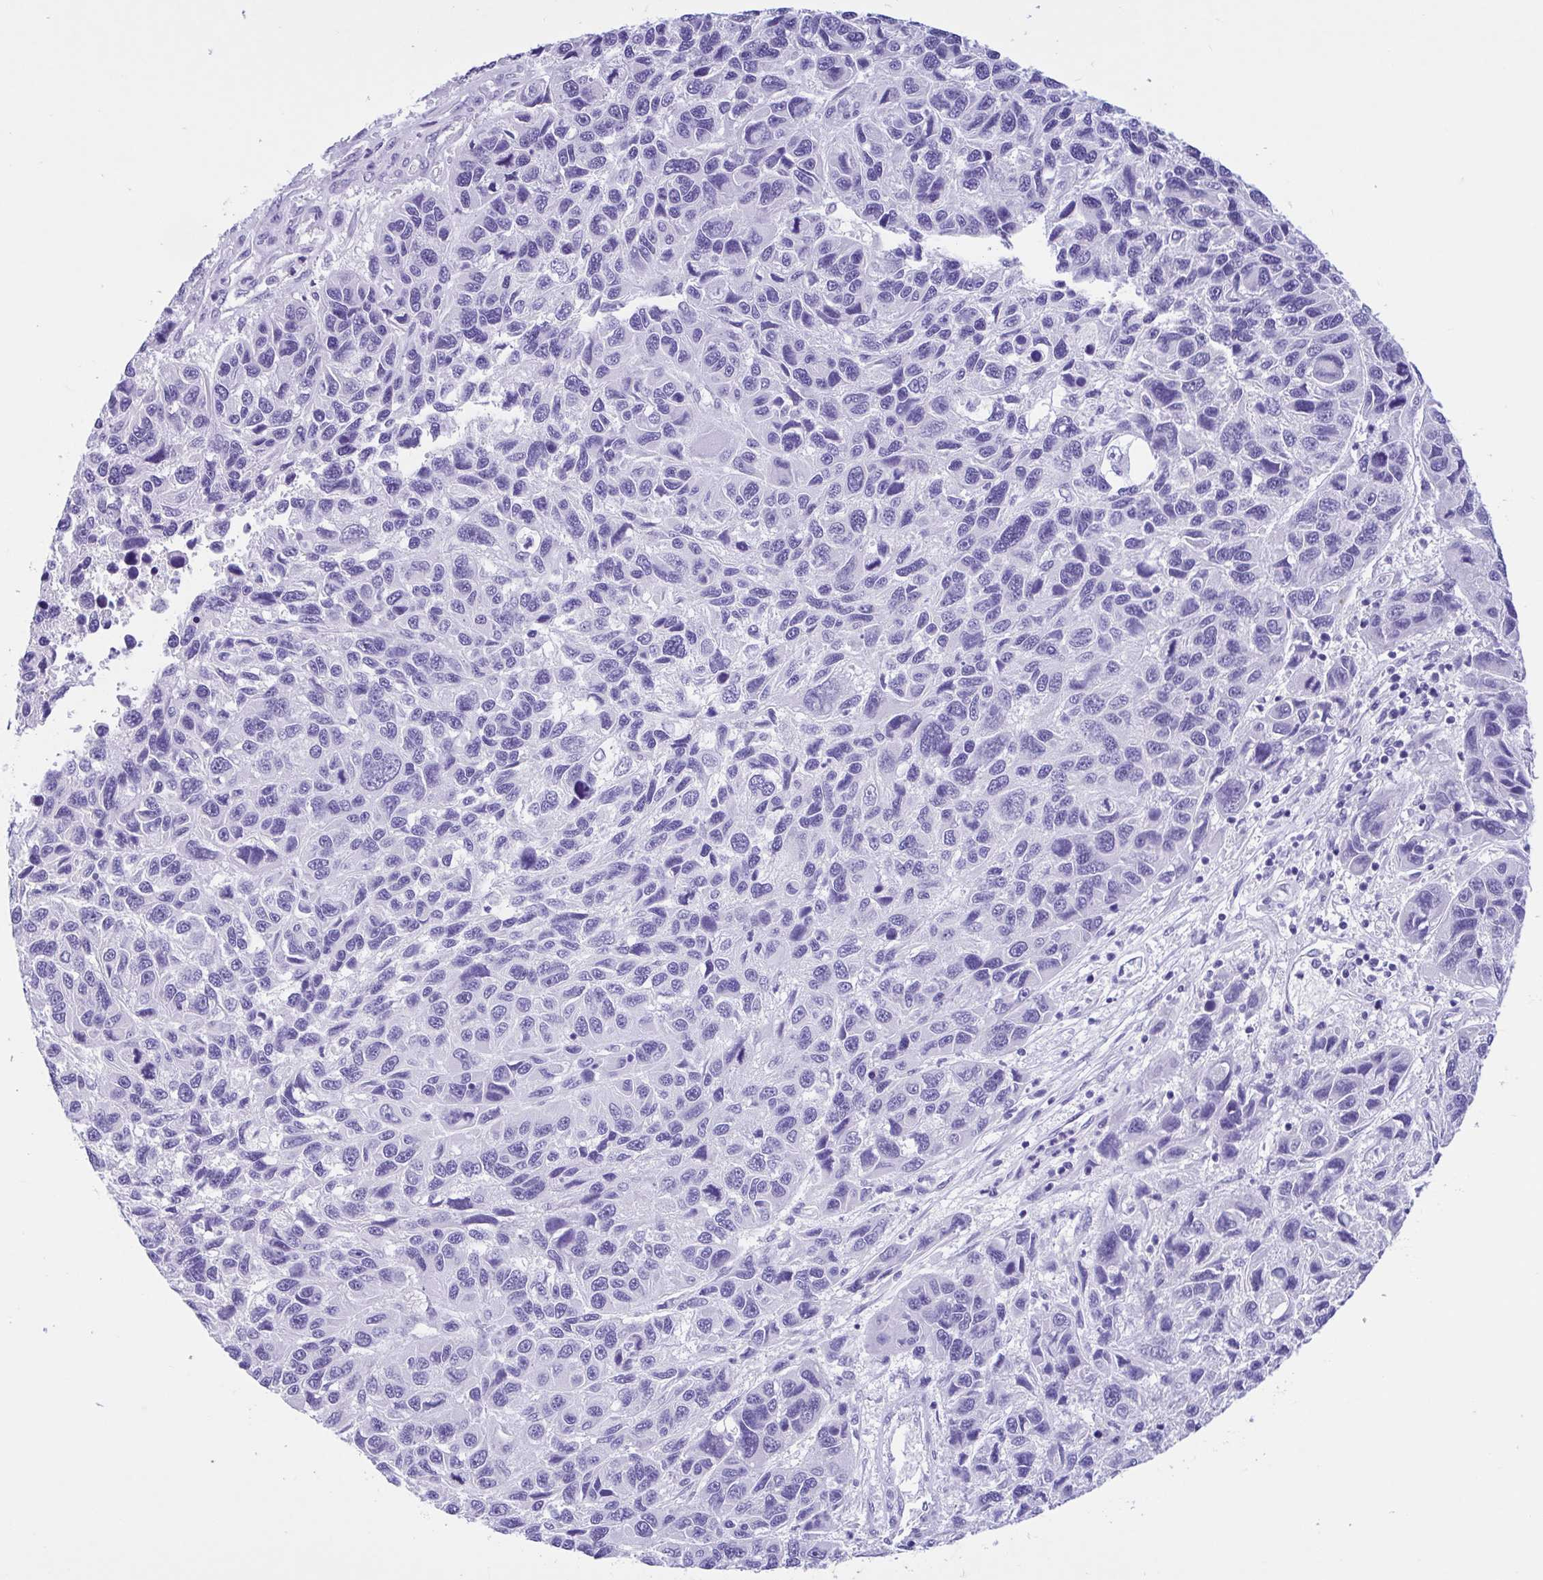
{"staining": {"intensity": "negative", "quantity": "none", "location": "none"}, "tissue": "melanoma", "cell_type": "Tumor cells", "image_type": "cancer", "snomed": [{"axis": "morphology", "description": "Malignant melanoma, NOS"}, {"axis": "topography", "description": "Skin"}], "caption": "Tumor cells show no significant positivity in malignant melanoma.", "gene": "OR4N4", "patient": {"sex": "male", "age": 53}}